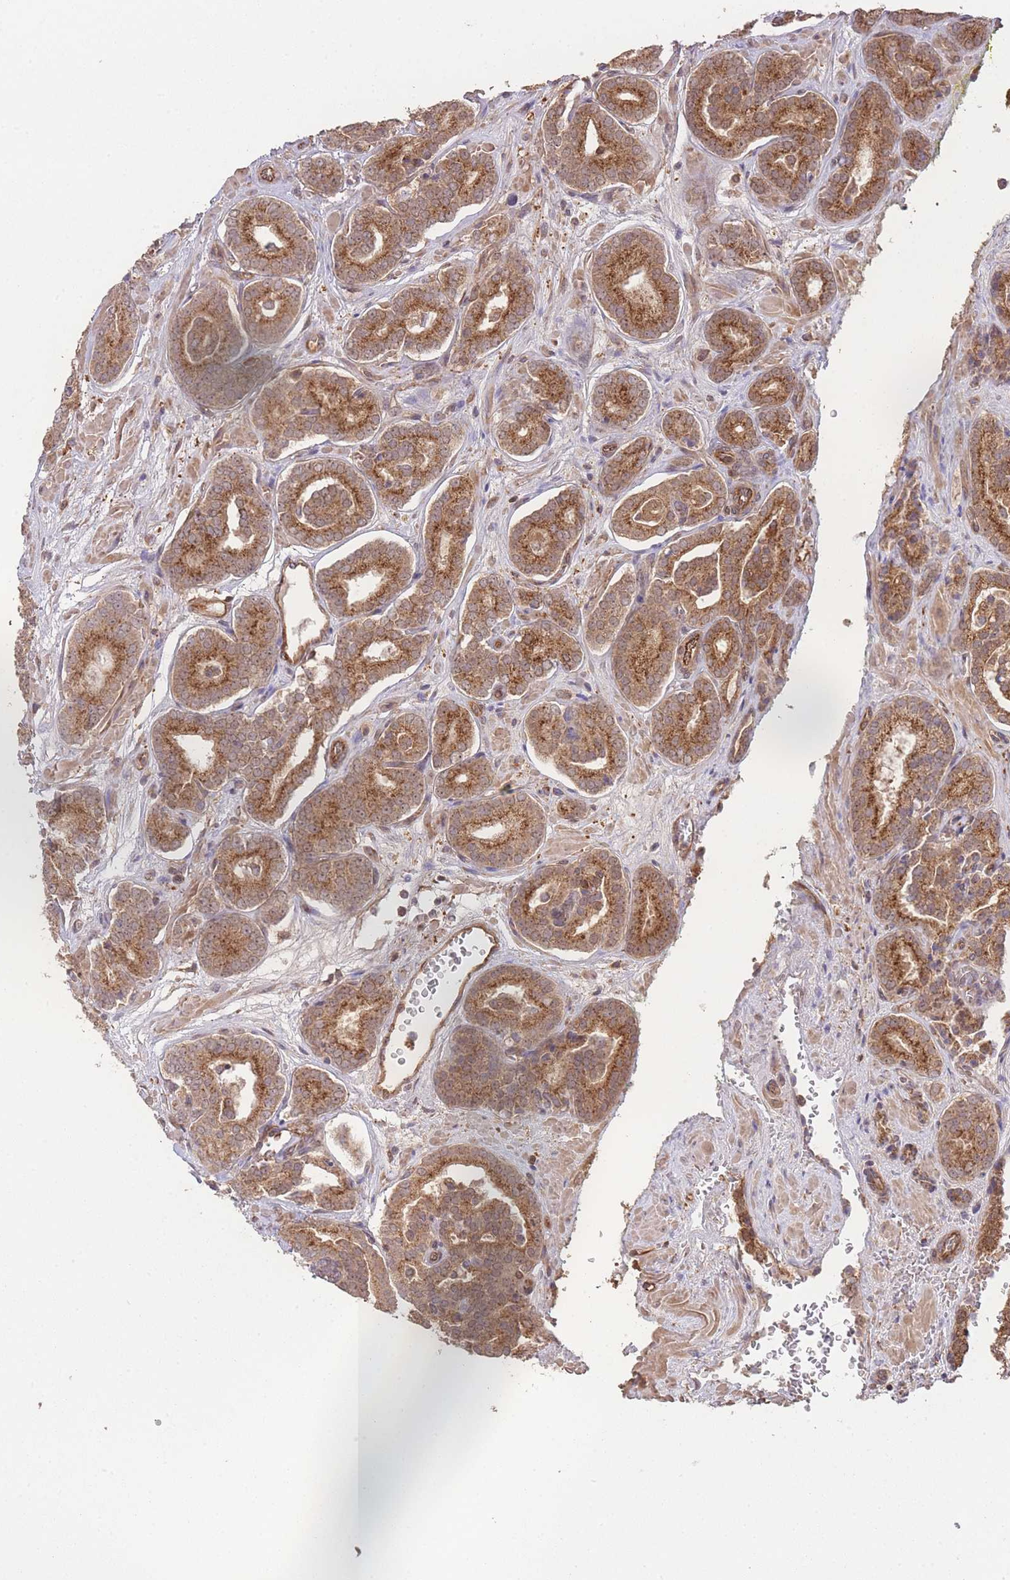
{"staining": {"intensity": "moderate", "quantity": ">75%", "location": "cytoplasmic/membranous"}, "tissue": "prostate cancer", "cell_type": "Tumor cells", "image_type": "cancer", "snomed": [{"axis": "morphology", "description": "Adenocarcinoma, High grade"}, {"axis": "topography", "description": "Prostate"}], "caption": "Prostate cancer stained for a protein (brown) displays moderate cytoplasmic/membranous positive expression in approximately >75% of tumor cells.", "gene": "PXMP4", "patient": {"sex": "male", "age": 66}}